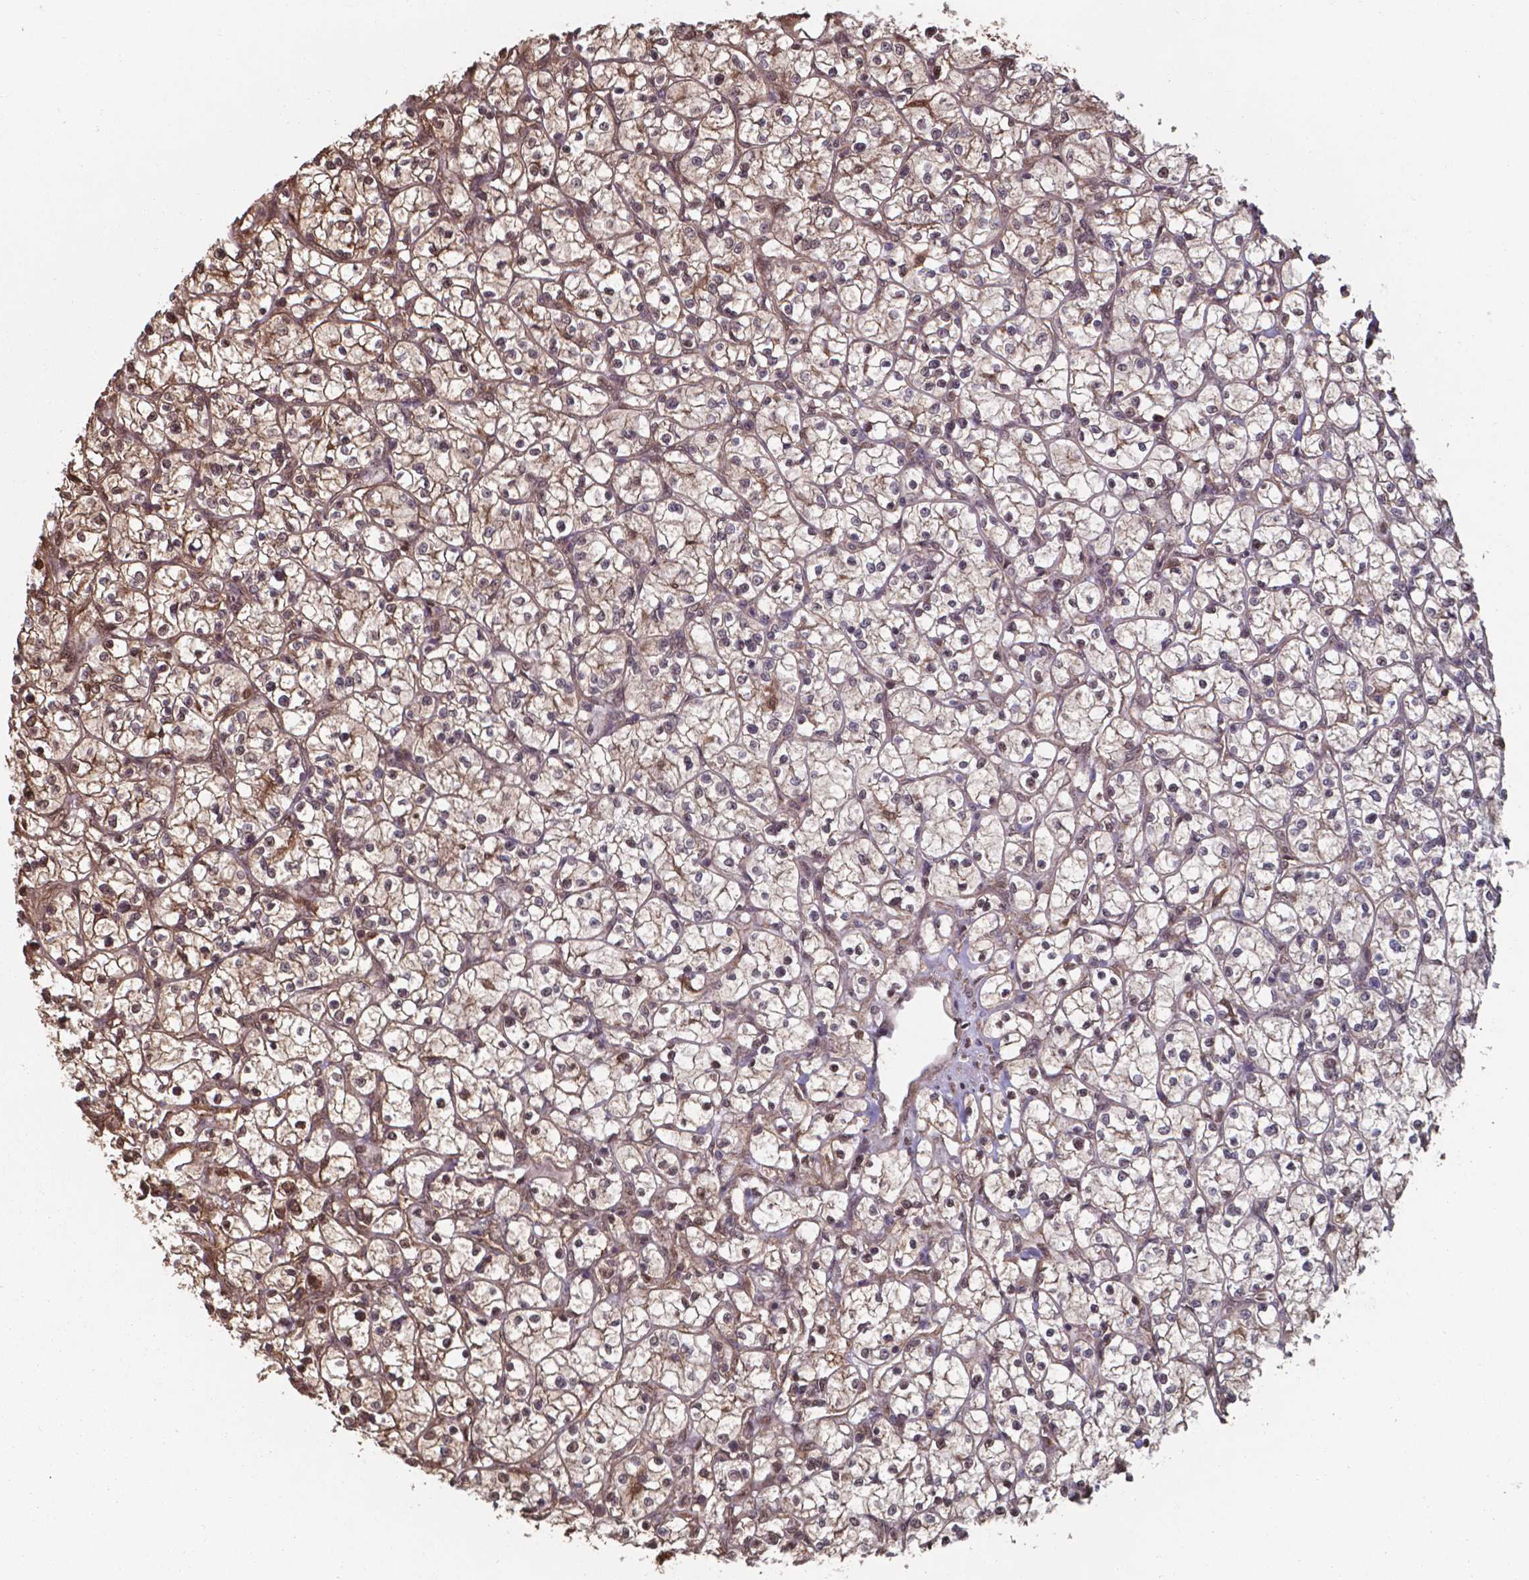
{"staining": {"intensity": "moderate", "quantity": "<25%", "location": "nuclear"}, "tissue": "renal cancer", "cell_type": "Tumor cells", "image_type": "cancer", "snomed": [{"axis": "morphology", "description": "Adenocarcinoma, NOS"}, {"axis": "topography", "description": "Kidney"}], "caption": "Immunohistochemistry of human renal cancer (adenocarcinoma) demonstrates low levels of moderate nuclear positivity in about <25% of tumor cells.", "gene": "CHP2", "patient": {"sex": "female", "age": 64}}